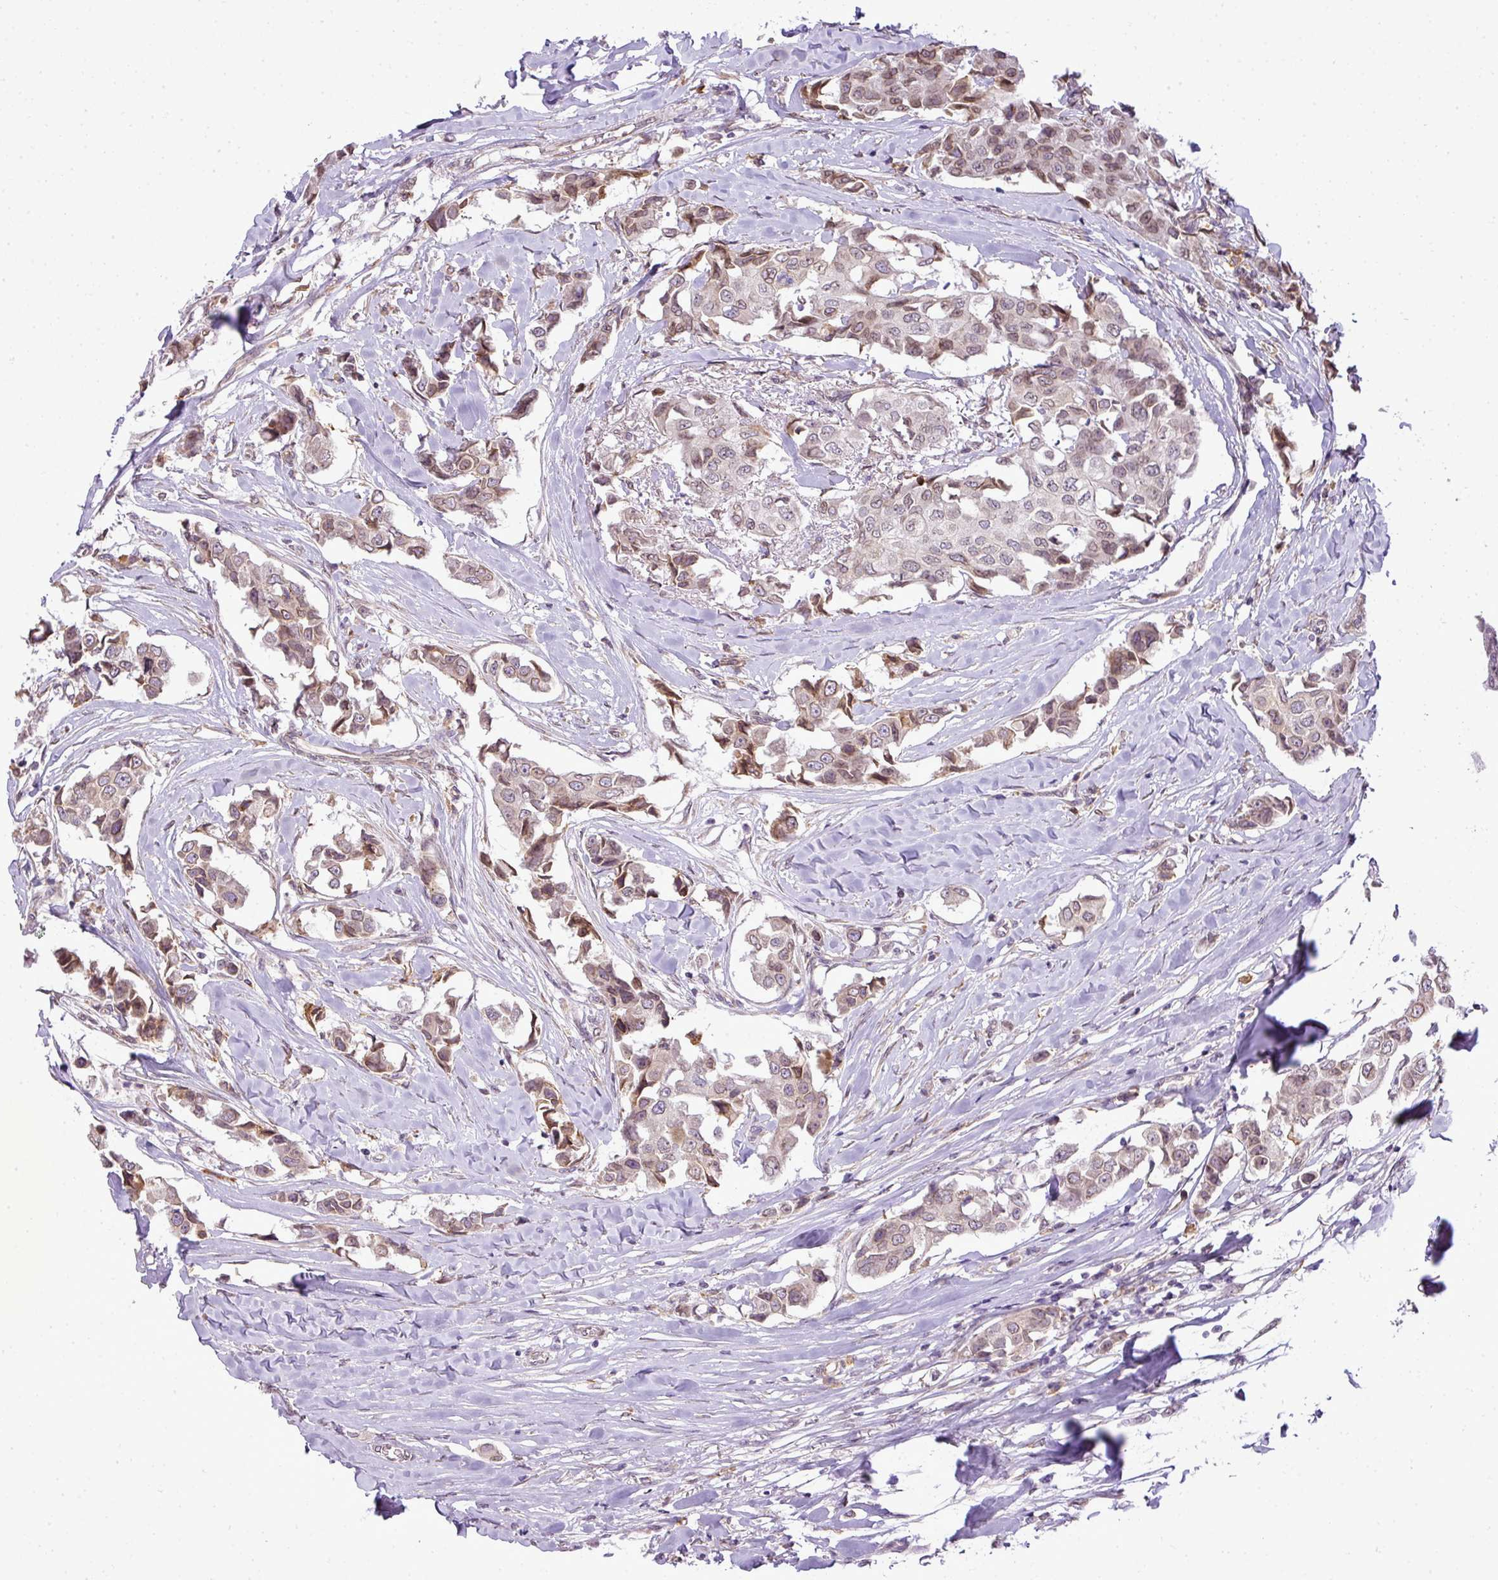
{"staining": {"intensity": "weak", "quantity": ">75%", "location": "nuclear"}, "tissue": "breast cancer", "cell_type": "Tumor cells", "image_type": "cancer", "snomed": [{"axis": "morphology", "description": "Duct carcinoma"}, {"axis": "topography", "description": "Breast"}], "caption": "Immunohistochemical staining of human breast infiltrating ductal carcinoma reveals weak nuclear protein positivity in approximately >75% of tumor cells.", "gene": "COX18", "patient": {"sex": "female", "age": 80}}